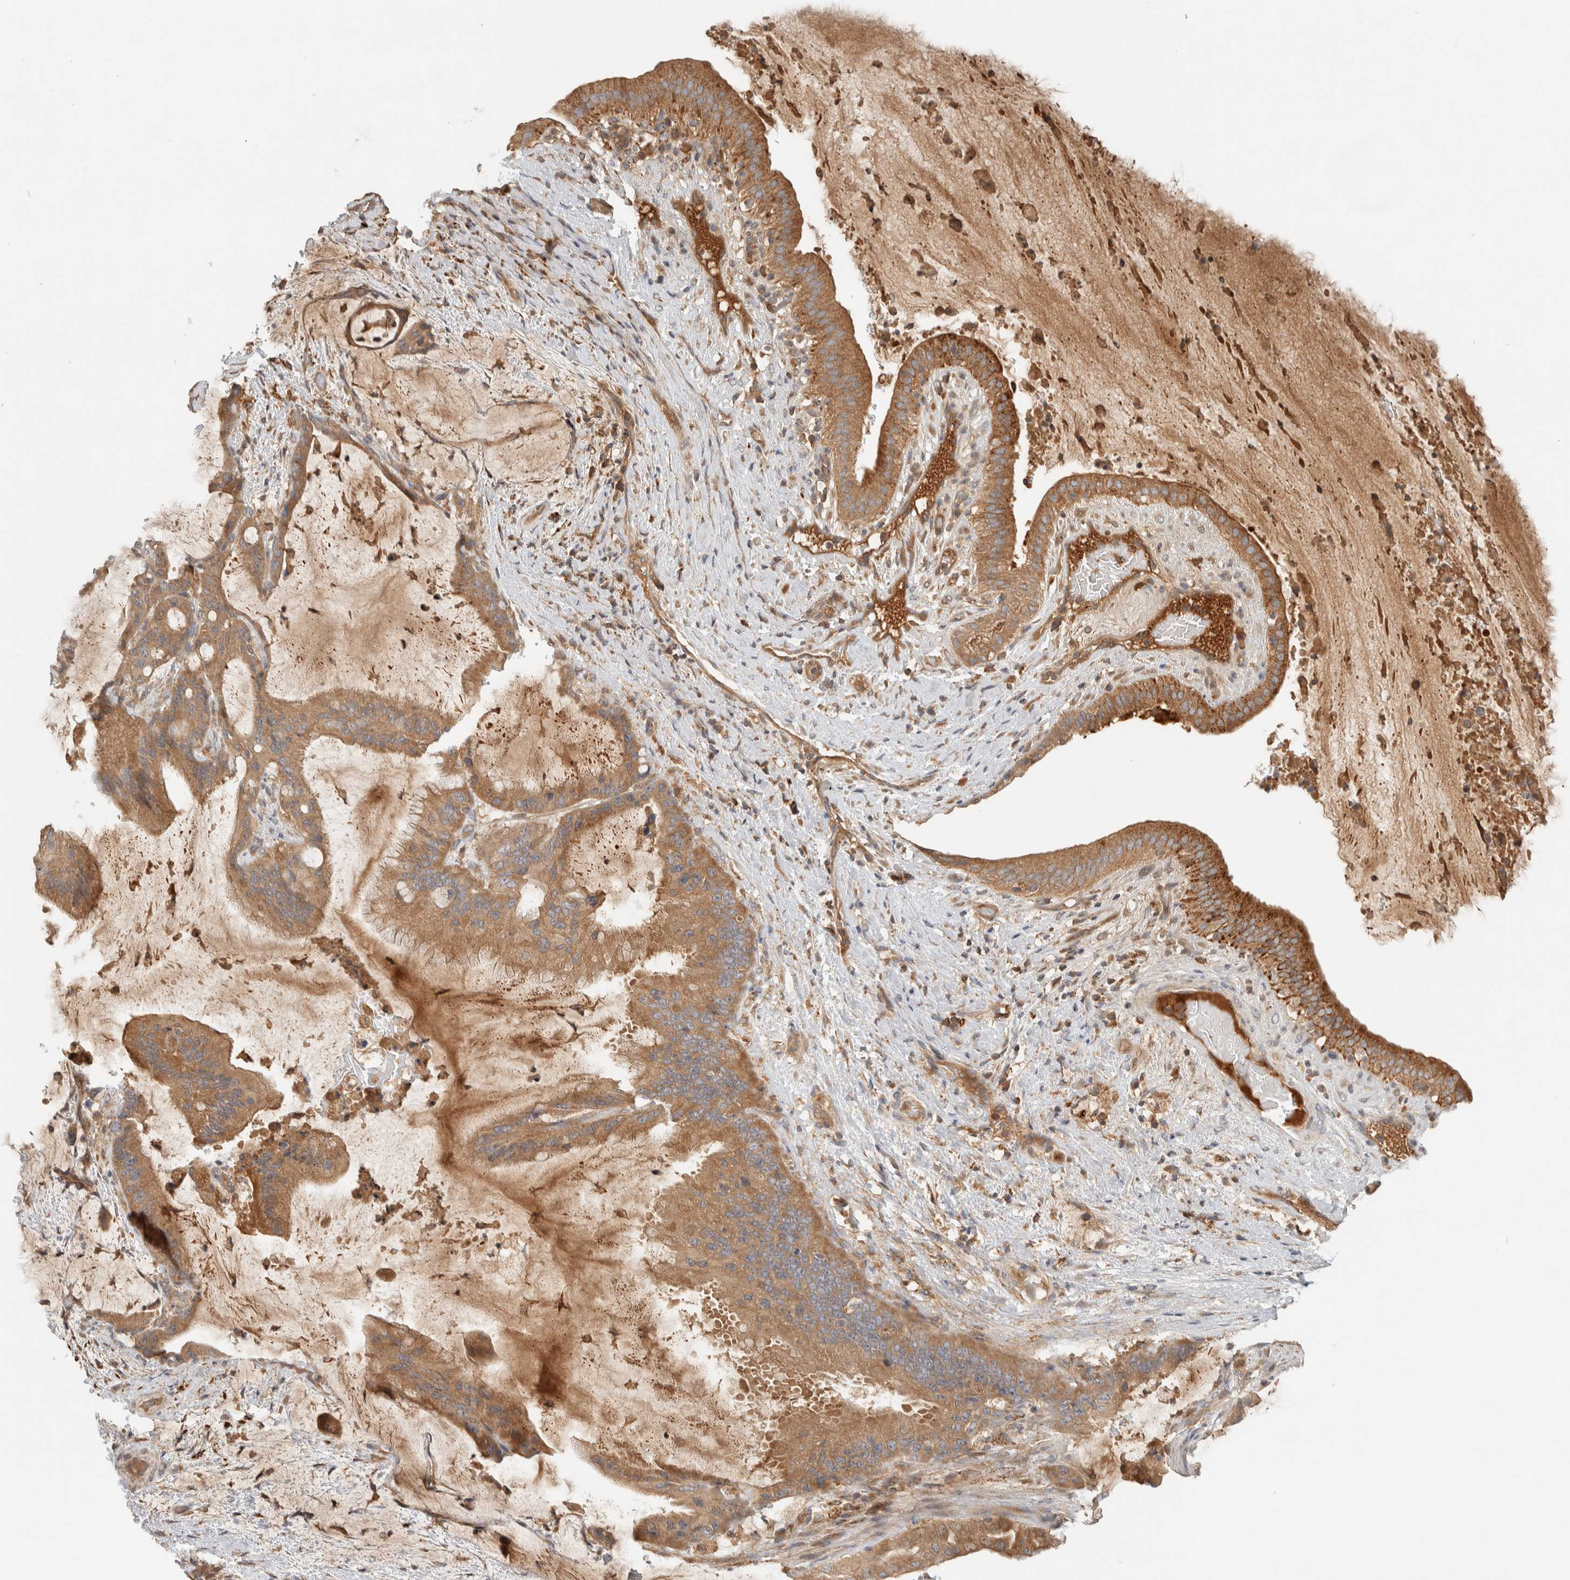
{"staining": {"intensity": "moderate", "quantity": ">75%", "location": "cytoplasmic/membranous"}, "tissue": "liver cancer", "cell_type": "Tumor cells", "image_type": "cancer", "snomed": [{"axis": "morphology", "description": "Normal tissue, NOS"}, {"axis": "morphology", "description": "Cholangiocarcinoma"}, {"axis": "topography", "description": "Liver"}, {"axis": "topography", "description": "Peripheral nerve tissue"}], "caption": "A high-resolution histopathology image shows immunohistochemistry (IHC) staining of liver cancer, which shows moderate cytoplasmic/membranous staining in approximately >75% of tumor cells.", "gene": "FAM167A", "patient": {"sex": "female", "age": 73}}